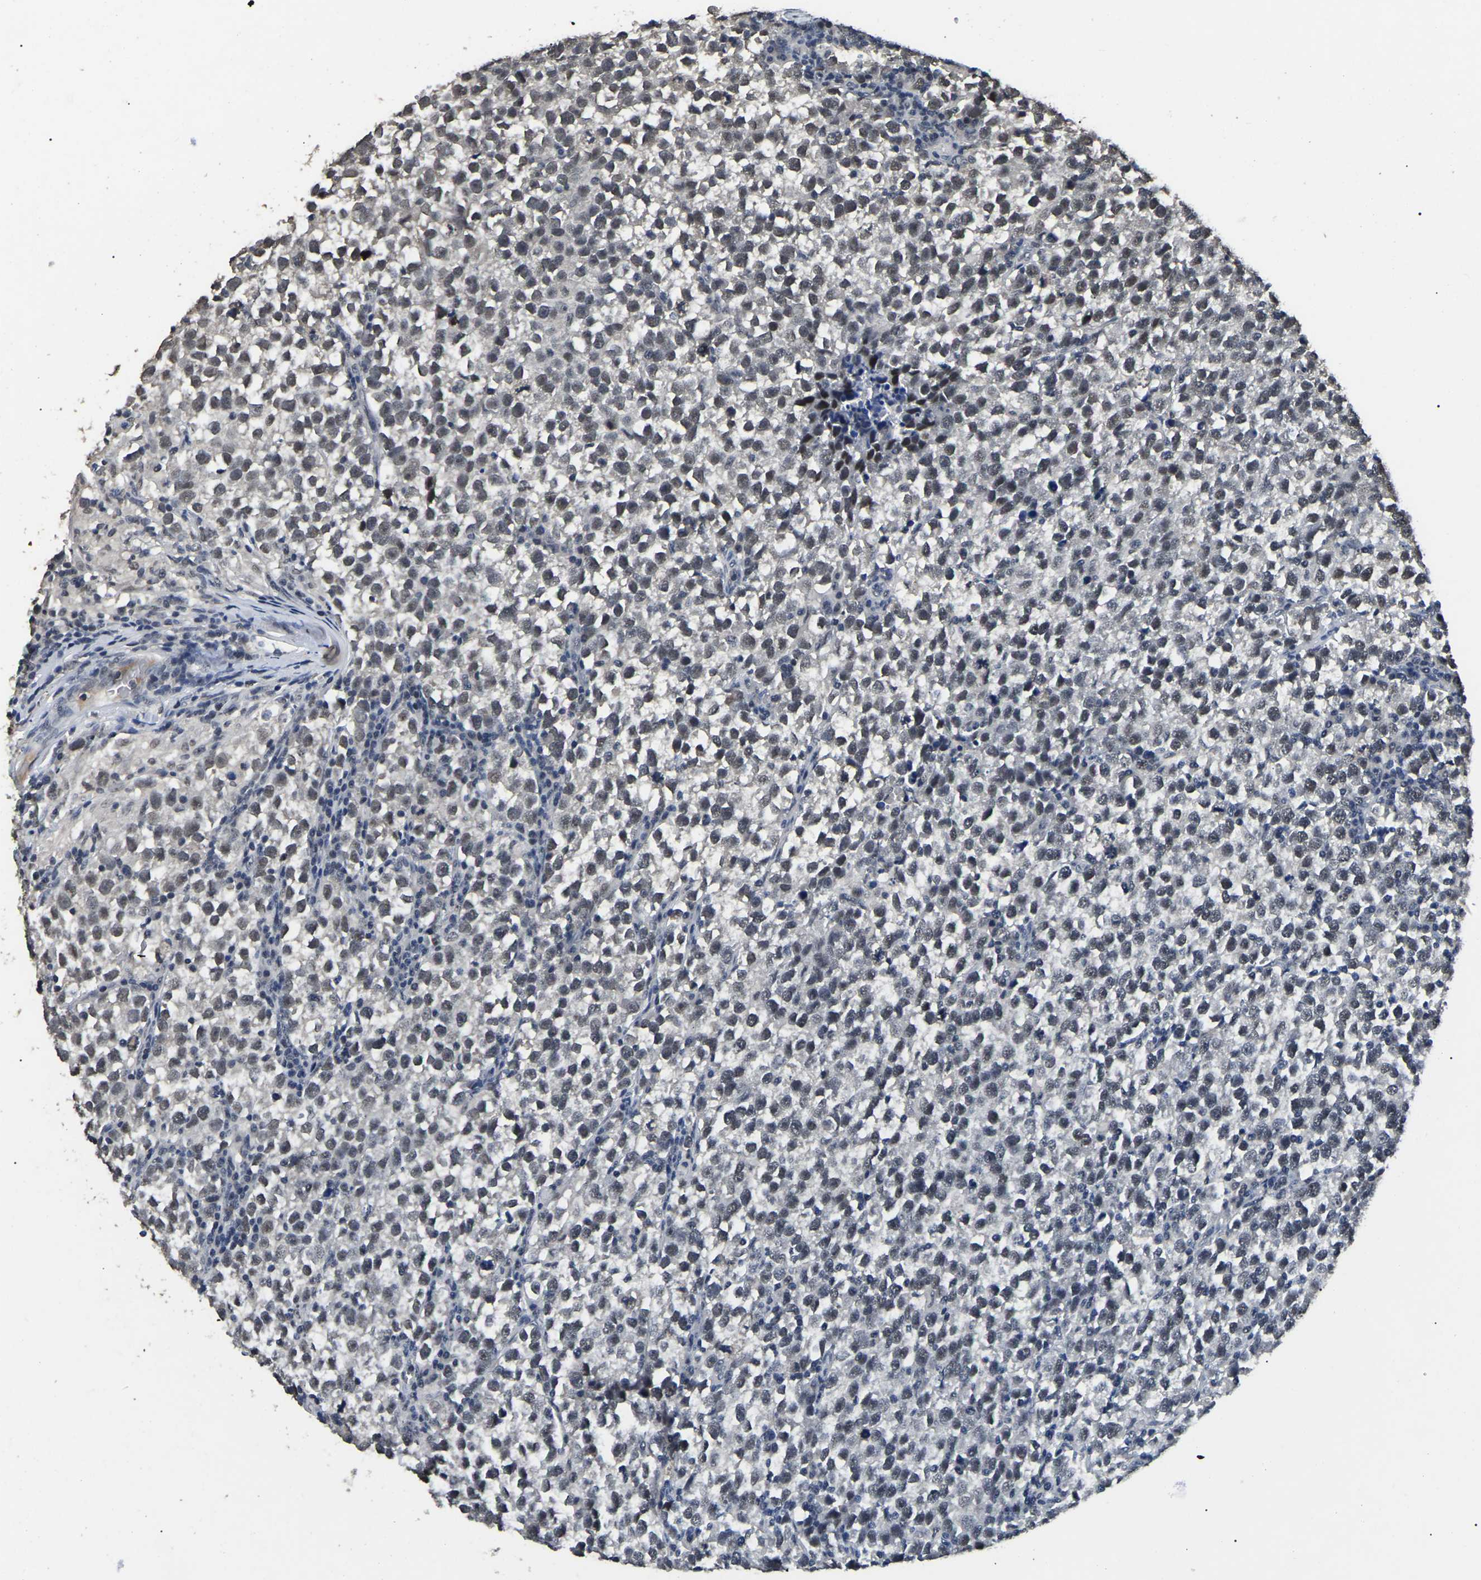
{"staining": {"intensity": "weak", "quantity": ">75%", "location": "nuclear"}, "tissue": "testis cancer", "cell_type": "Tumor cells", "image_type": "cancer", "snomed": [{"axis": "morphology", "description": "Normal tissue, NOS"}, {"axis": "morphology", "description": "Seminoma, NOS"}, {"axis": "topography", "description": "Testis"}], "caption": "Testis cancer stained with immunohistochemistry exhibits weak nuclear staining in approximately >75% of tumor cells.", "gene": "PPM1E", "patient": {"sex": "male", "age": 43}}